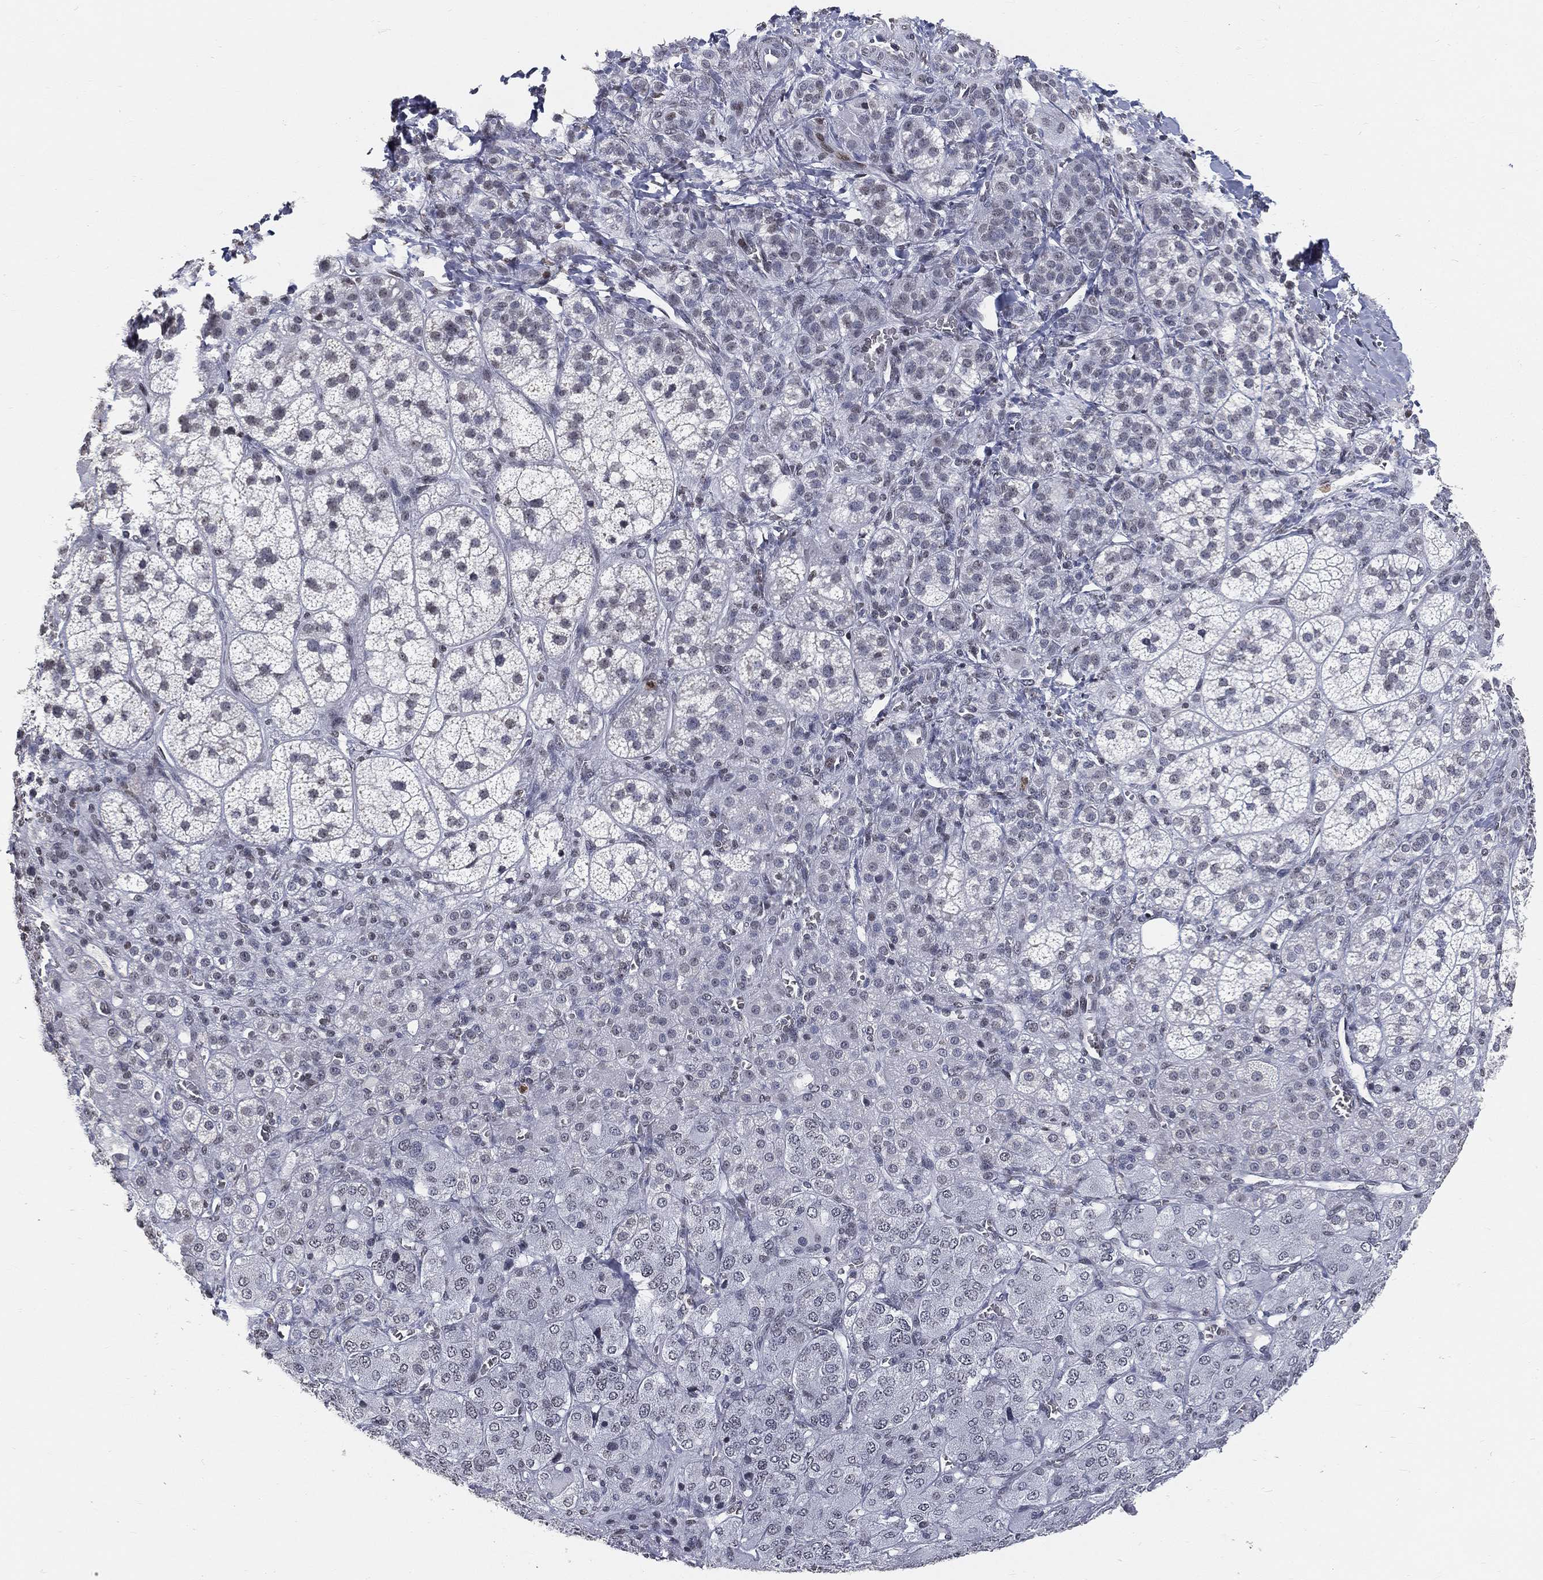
{"staining": {"intensity": "negative", "quantity": "none", "location": "none"}, "tissue": "adrenal gland", "cell_type": "Glandular cells", "image_type": "normal", "snomed": [{"axis": "morphology", "description": "Normal tissue, NOS"}, {"axis": "topography", "description": "Adrenal gland"}], "caption": "DAB (3,3'-diaminobenzidine) immunohistochemical staining of normal adrenal gland exhibits no significant expression in glandular cells. (DAB (3,3'-diaminobenzidine) immunohistochemistry (IHC), high magnification).", "gene": "ARG1", "patient": {"sex": "female", "age": 60}}